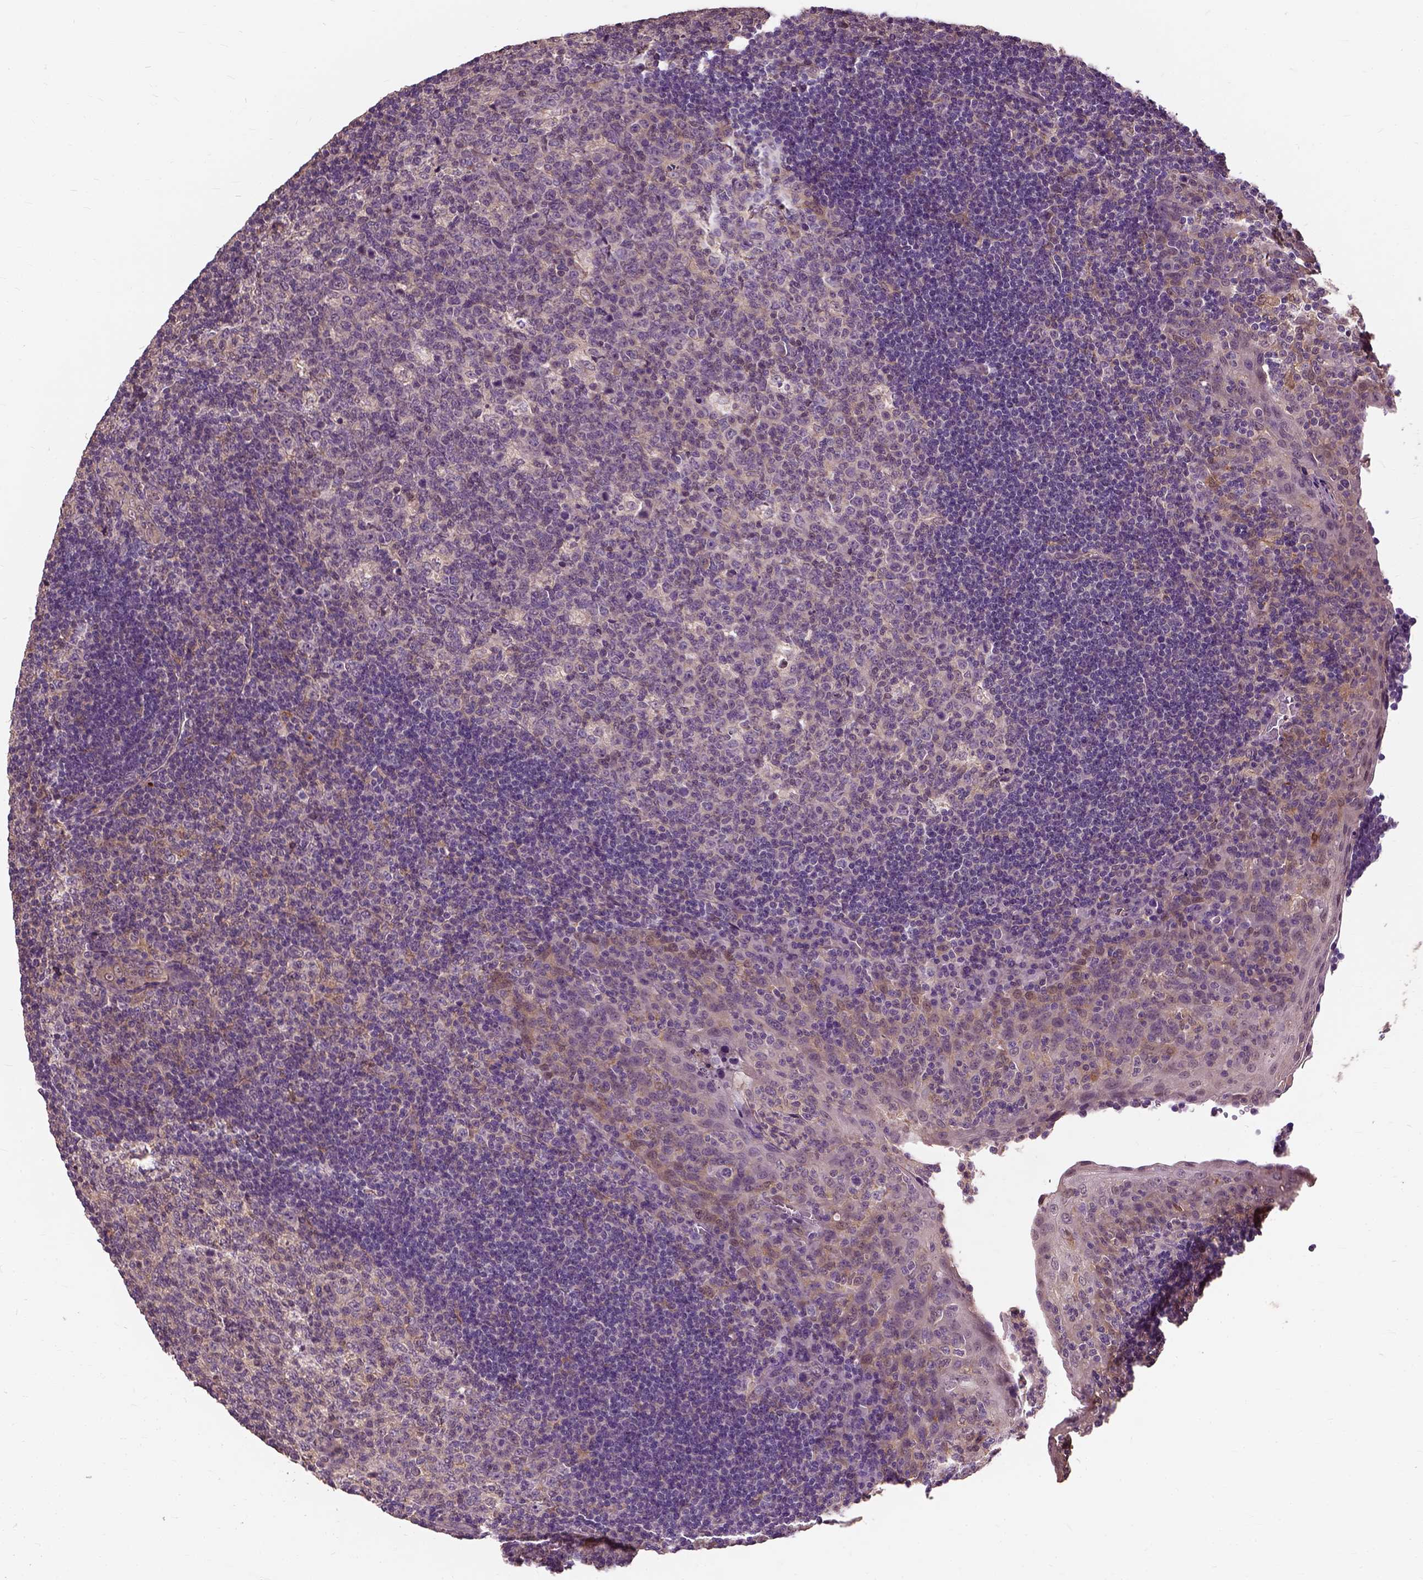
{"staining": {"intensity": "weak", "quantity": "<25%", "location": "cytoplasmic/membranous"}, "tissue": "tonsil", "cell_type": "Germinal center cells", "image_type": "normal", "snomed": [{"axis": "morphology", "description": "Normal tissue, NOS"}, {"axis": "topography", "description": "Tonsil"}], "caption": "Photomicrograph shows no significant protein positivity in germinal center cells of unremarkable tonsil. (DAB (3,3'-diaminobenzidine) immunohistochemistry, high magnification).", "gene": "PEA15", "patient": {"sex": "male", "age": 17}}